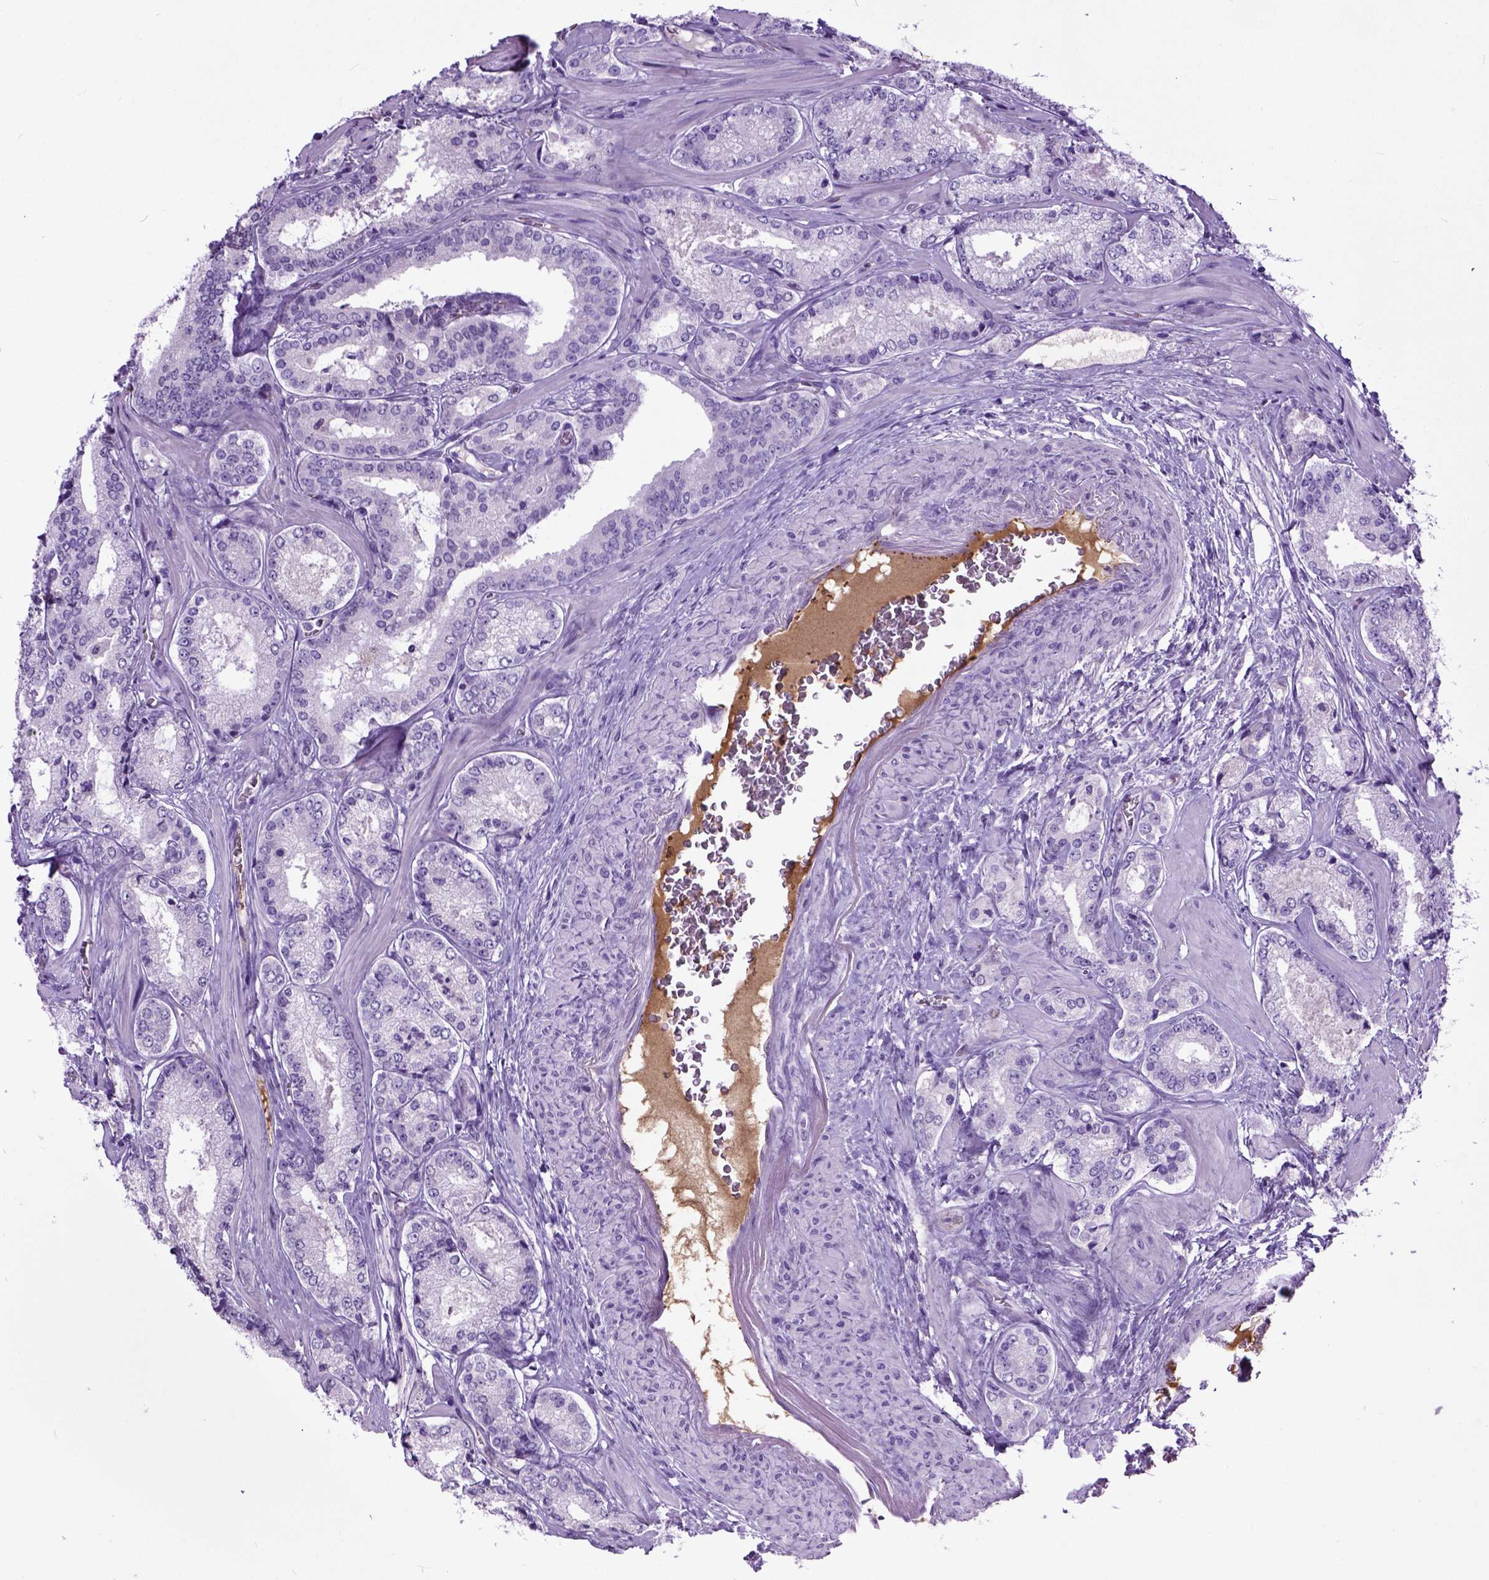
{"staining": {"intensity": "negative", "quantity": "none", "location": "none"}, "tissue": "prostate cancer", "cell_type": "Tumor cells", "image_type": "cancer", "snomed": [{"axis": "morphology", "description": "Adenocarcinoma, Low grade"}, {"axis": "topography", "description": "Prostate"}], "caption": "This is a photomicrograph of IHC staining of prostate cancer (adenocarcinoma (low-grade)), which shows no staining in tumor cells.", "gene": "ADAMTS8", "patient": {"sex": "male", "age": 56}}